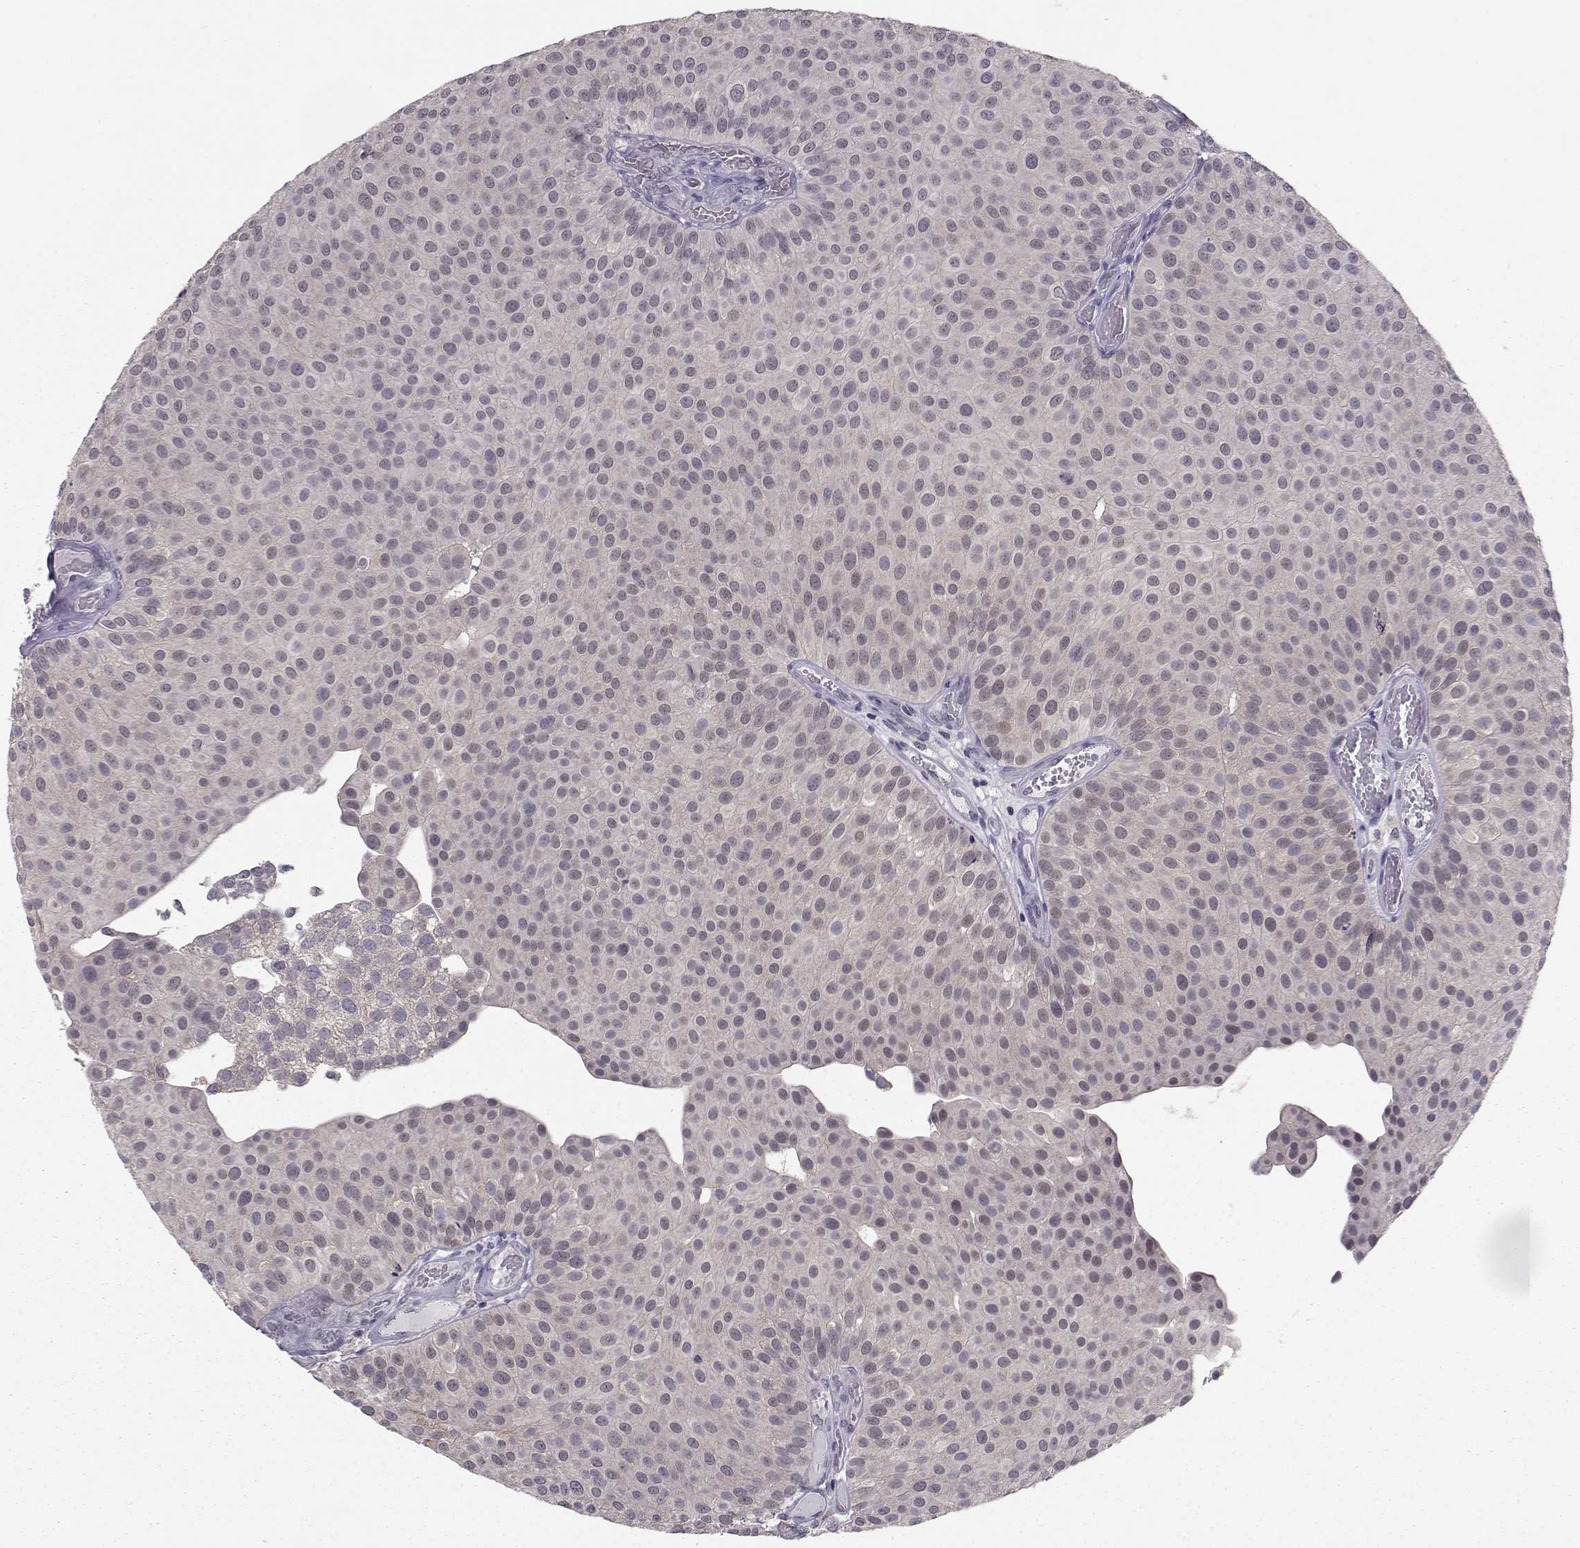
{"staining": {"intensity": "negative", "quantity": "none", "location": "none"}, "tissue": "urothelial cancer", "cell_type": "Tumor cells", "image_type": "cancer", "snomed": [{"axis": "morphology", "description": "Urothelial carcinoma, Low grade"}, {"axis": "topography", "description": "Urinary bladder"}], "caption": "Urothelial cancer was stained to show a protein in brown. There is no significant staining in tumor cells.", "gene": "KIF13B", "patient": {"sex": "female", "age": 87}}